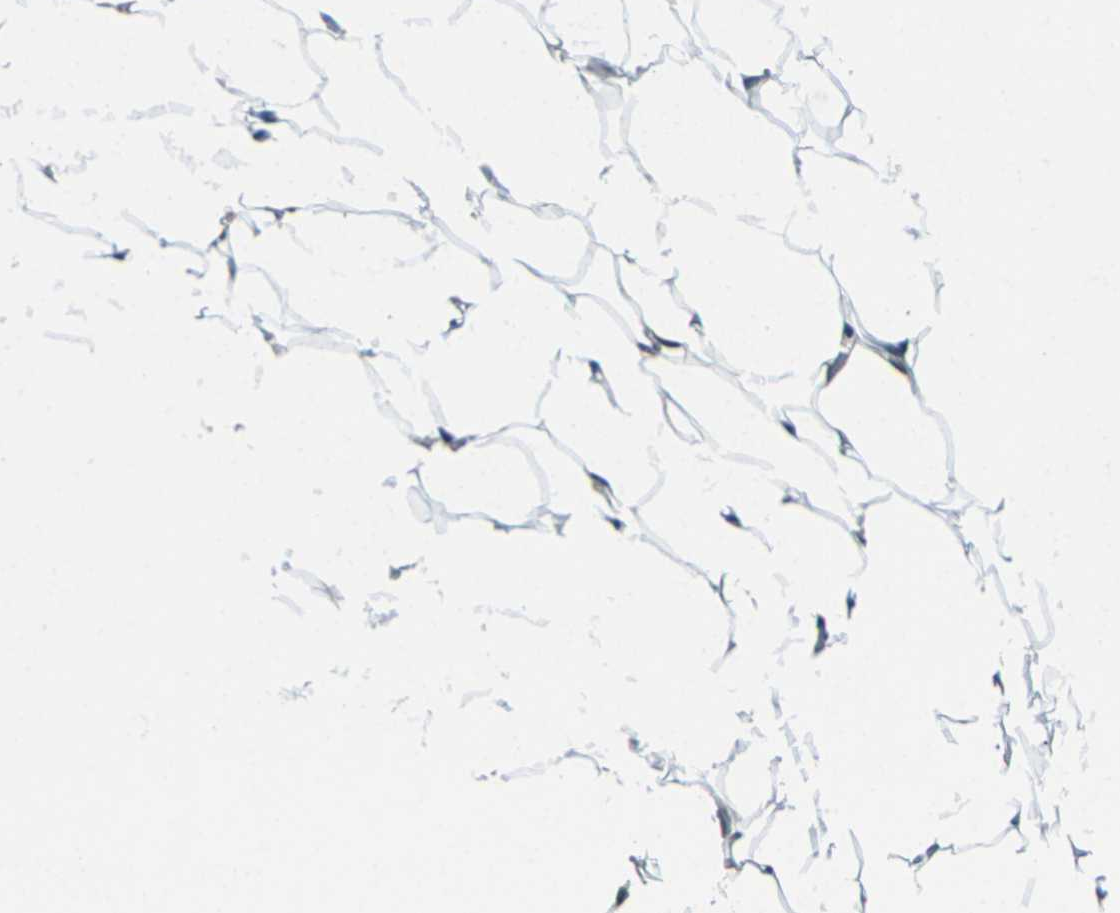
{"staining": {"intensity": "negative", "quantity": "none", "location": "none"}, "tissue": "adipose tissue", "cell_type": "Adipocytes", "image_type": "normal", "snomed": [{"axis": "morphology", "description": "Normal tissue, NOS"}, {"axis": "topography", "description": "Breast"}, {"axis": "topography", "description": "Adipose tissue"}], "caption": "This is an IHC photomicrograph of normal adipose tissue. There is no expression in adipocytes.", "gene": "UBE2S", "patient": {"sex": "female", "age": 25}}